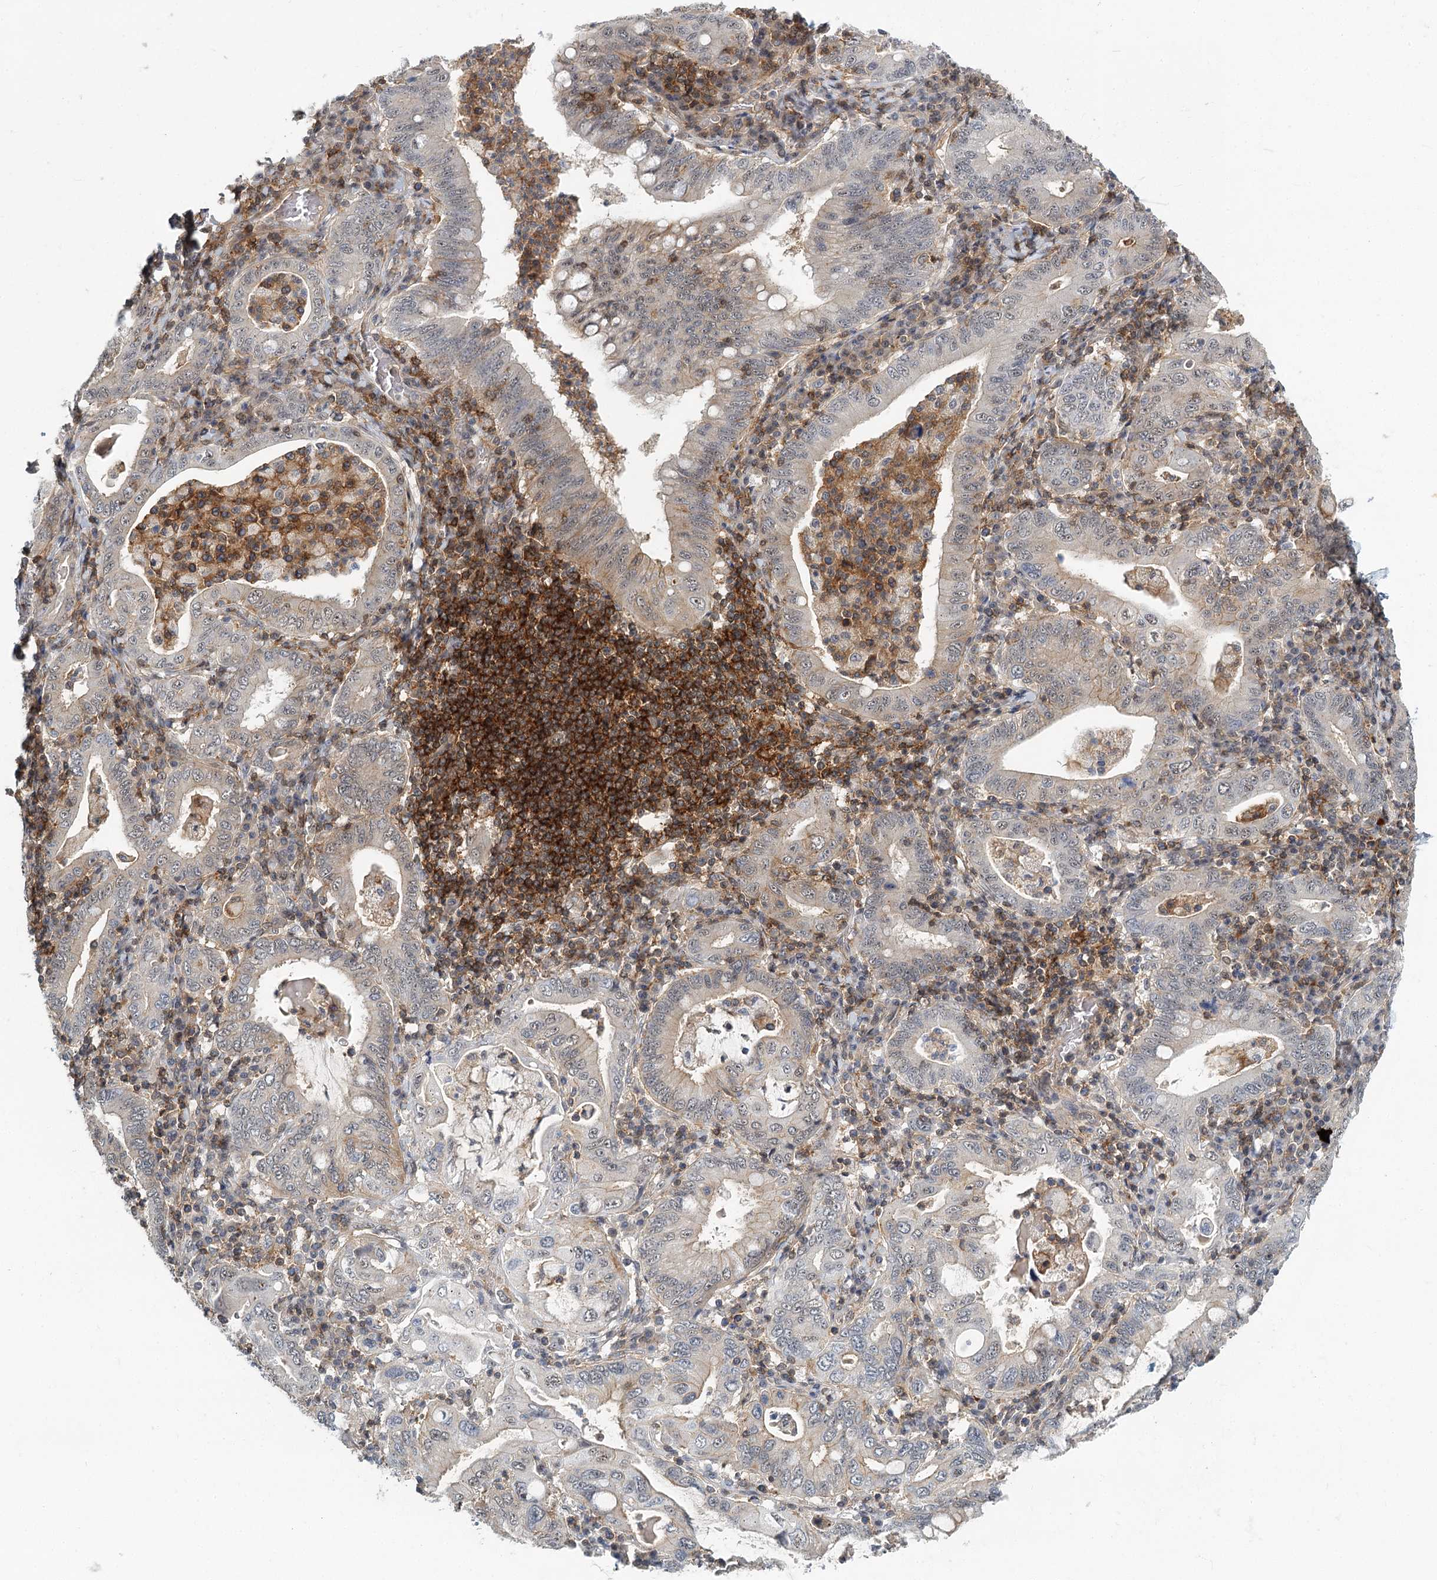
{"staining": {"intensity": "weak", "quantity": "<25%", "location": "cytoplasmic/membranous"}, "tissue": "stomach cancer", "cell_type": "Tumor cells", "image_type": "cancer", "snomed": [{"axis": "morphology", "description": "Normal tissue, NOS"}, {"axis": "morphology", "description": "Adenocarcinoma, NOS"}, {"axis": "topography", "description": "Esophagus"}, {"axis": "topography", "description": "Stomach, upper"}, {"axis": "topography", "description": "Peripheral nerve tissue"}], "caption": "Tumor cells show no significant protein staining in adenocarcinoma (stomach). Brightfield microscopy of immunohistochemistry (IHC) stained with DAB (brown) and hematoxylin (blue), captured at high magnification.", "gene": "CDC42SE2", "patient": {"sex": "male", "age": 62}}